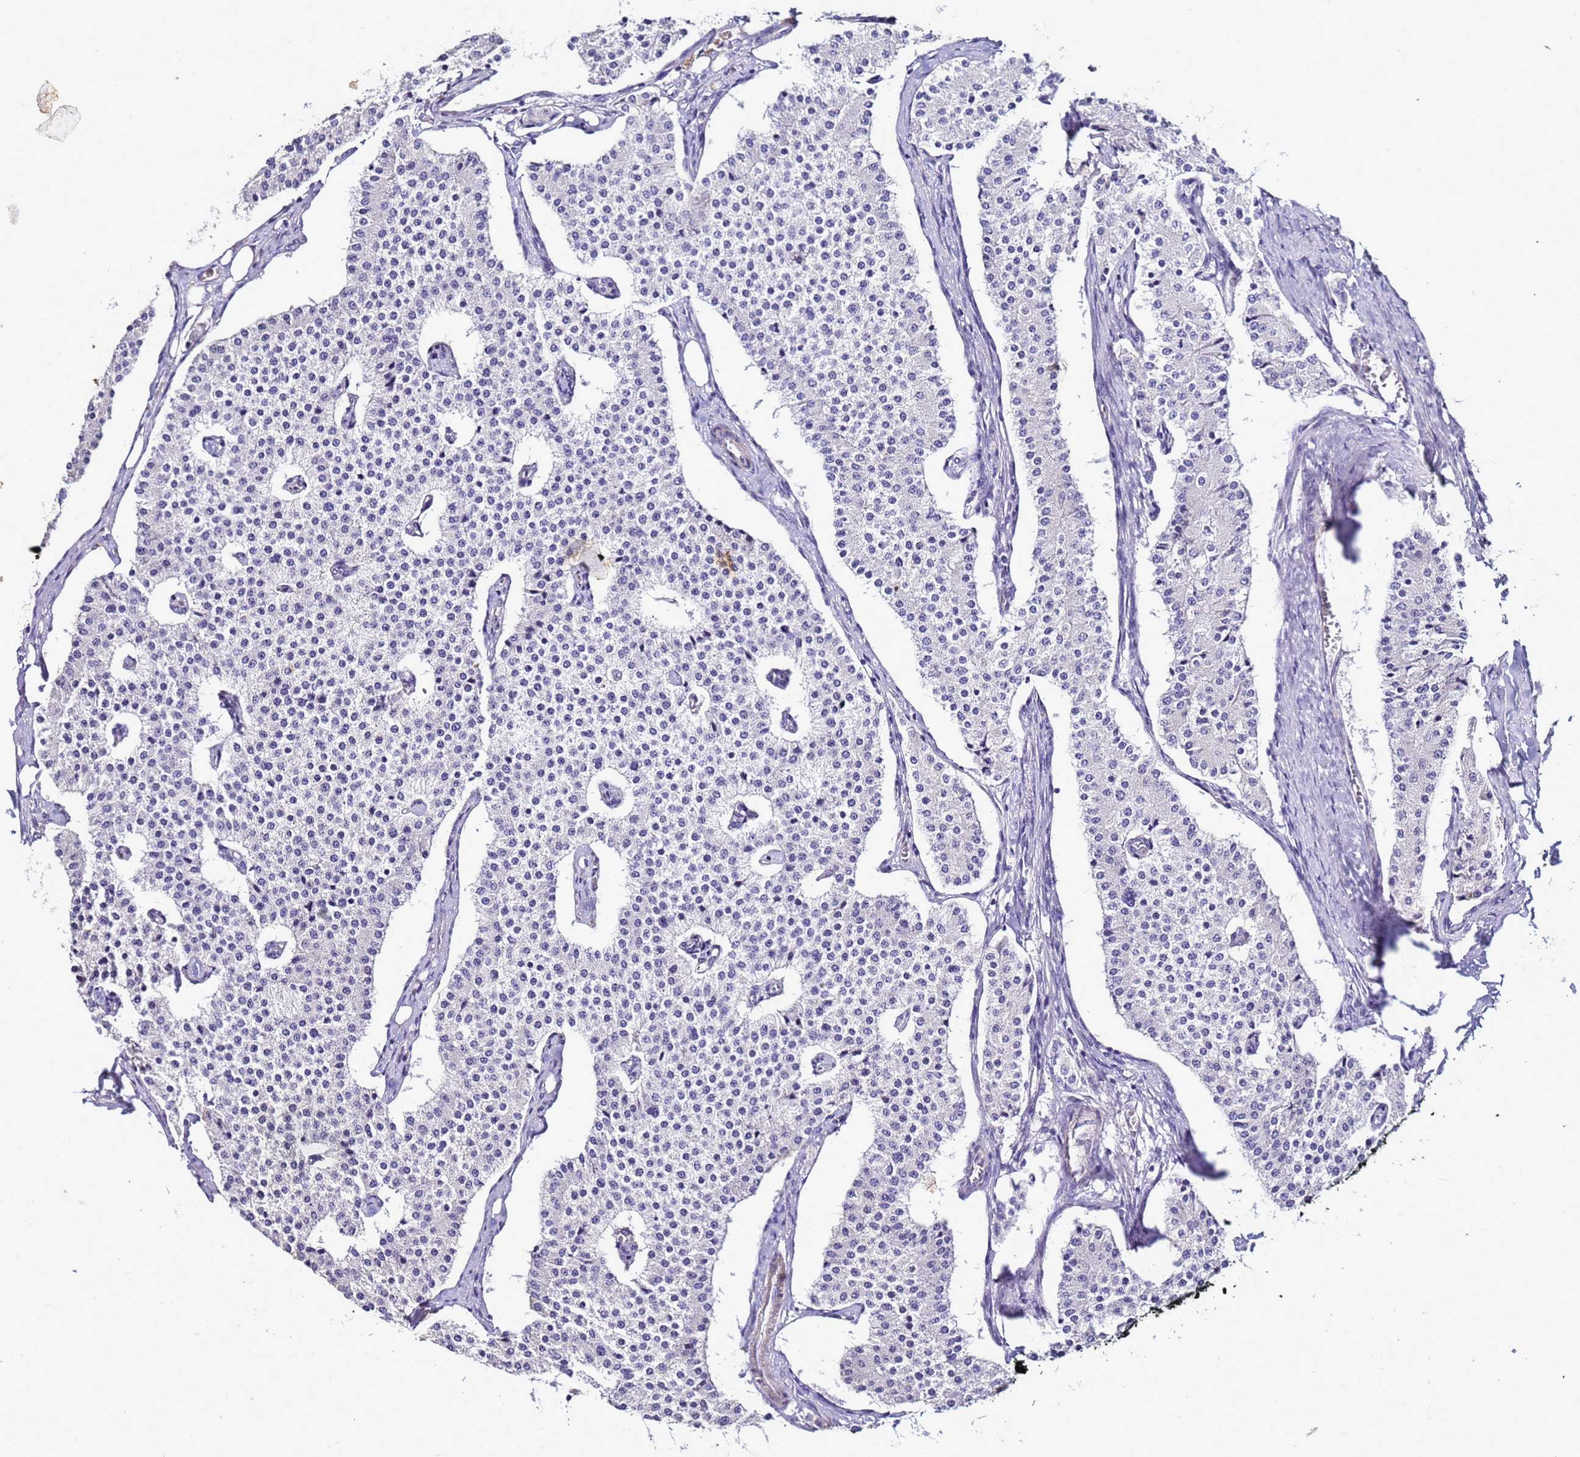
{"staining": {"intensity": "negative", "quantity": "none", "location": "none"}, "tissue": "carcinoid", "cell_type": "Tumor cells", "image_type": "cancer", "snomed": [{"axis": "morphology", "description": "Carcinoid, malignant, NOS"}, {"axis": "topography", "description": "Colon"}], "caption": "Carcinoid (malignant) was stained to show a protein in brown. There is no significant positivity in tumor cells.", "gene": "FAM166B", "patient": {"sex": "female", "age": 52}}